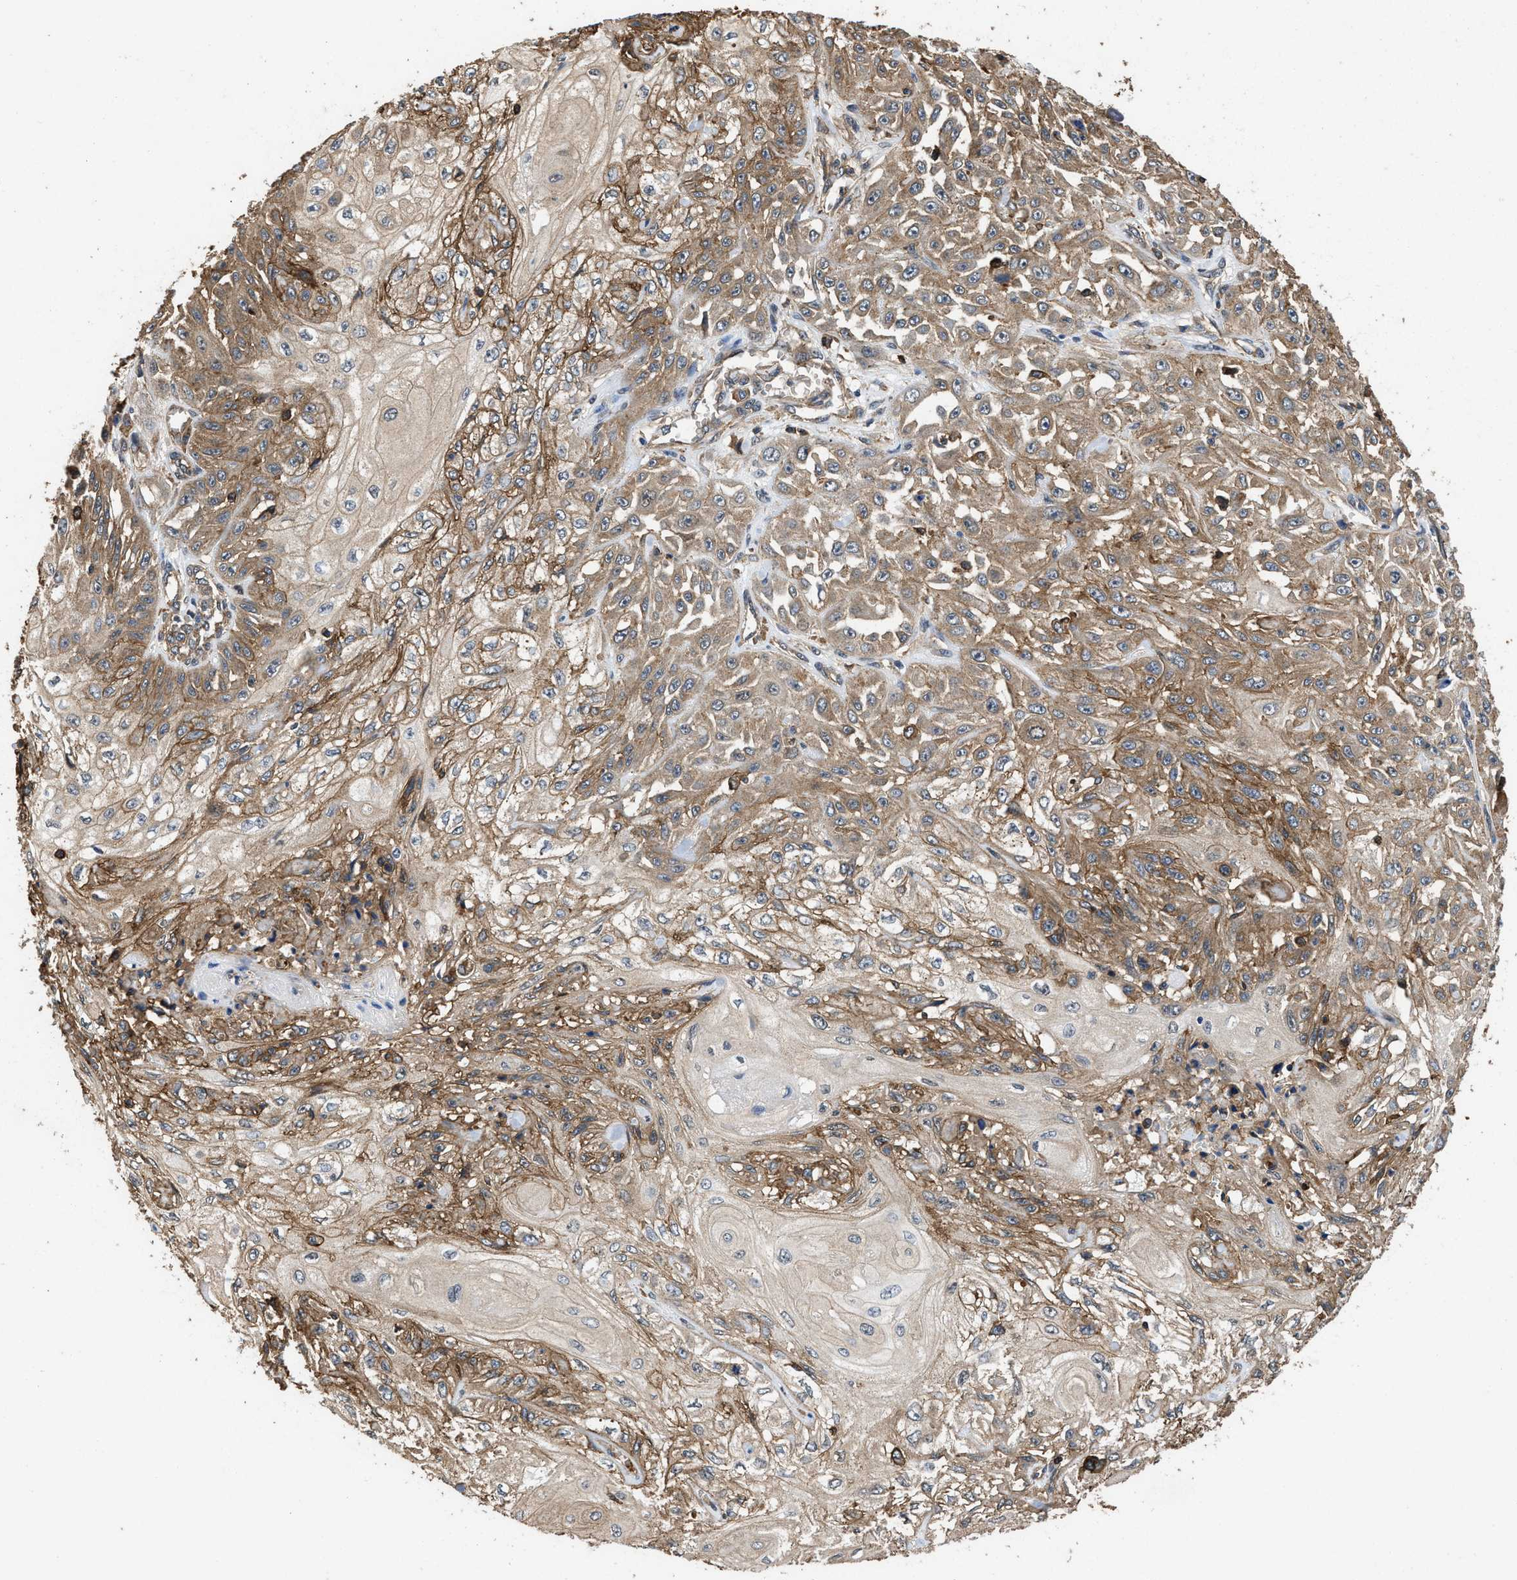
{"staining": {"intensity": "weak", "quantity": ">75%", "location": "cytoplasmic/membranous"}, "tissue": "skin cancer", "cell_type": "Tumor cells", "image_type": "cancer", "snomed": [{"axis": "morphology", "description": "Squamous cell carcinoma, NOS"}, {"axis": "morphology", "description": "Squamous cell carcinoma, metastatic, NOS"}, {"axis": "topography", "description": "Skin"}, {"axis": "topography", "description": "Lymph node"}], "caption": "Tumor cells exhibit low levels of weak cytoplasmic/membranous staining in approximately >75% of cells in skin cancer (squamous cell carcinoma). (Stains: DAB (3,3'-diaminobenzidine) in brown, nuclei in blue, Microscopy: brightfield microscopy at high magnification).", "gene": "LINGO2", "patient": {"sex": "male", "age": 75}}